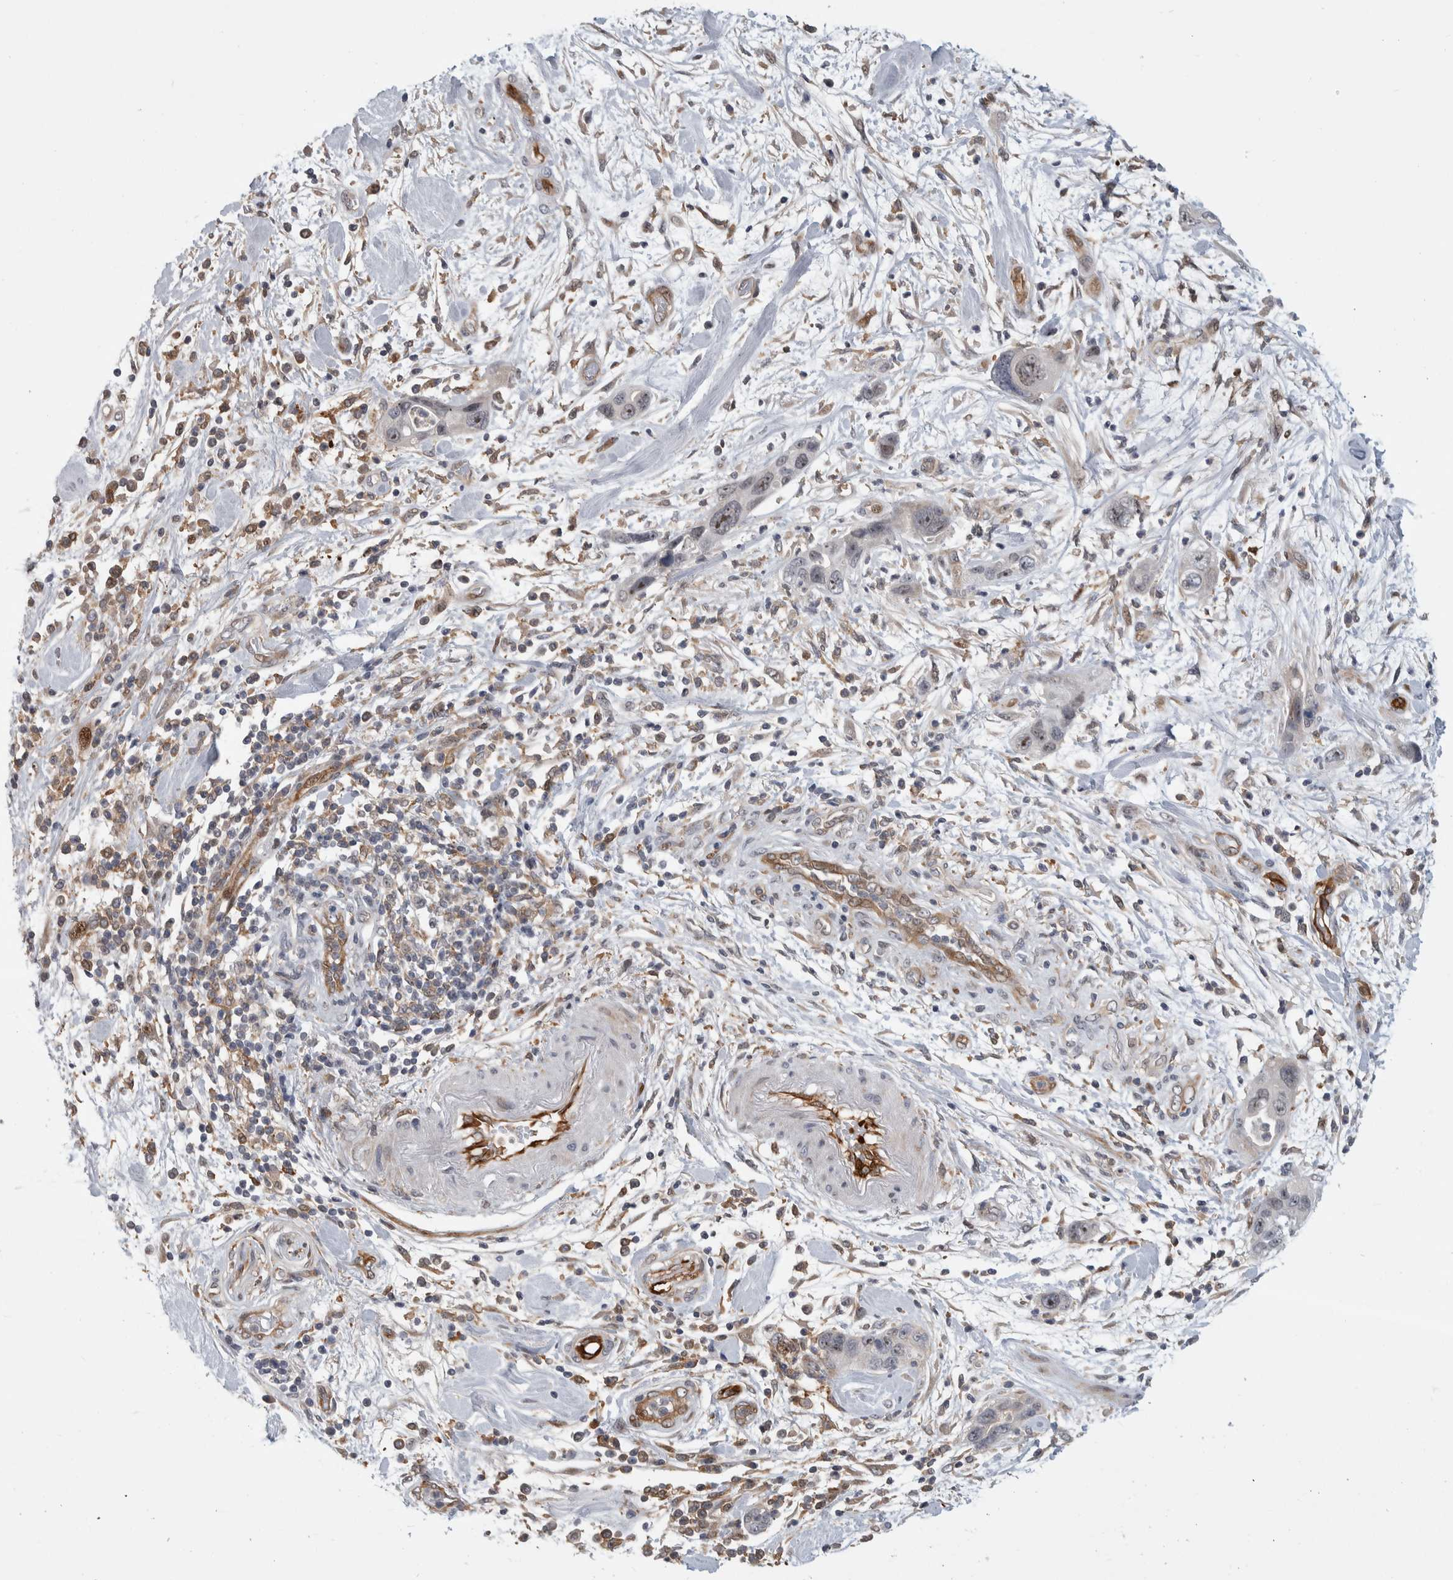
{"staining": {"intensity": "weak", "quantity": "25%-75%", "location": "nuclear"}, "tissue": "pancreatic cancer", "cell_type": "Tumor cells", "image_type": "cancer", "snomed": [{"axis": "morphology", "description": "Adenocarcinoma, NOS"}, {"axis": "topography", "description": "Pancreas"}], "caption": "A brown stain highlights weak nuclear positivity of a protein in human adenocarcinoma (pancreatic) tumor cells.", "gene": "MSL1", "patient": {"sex": "female", "age": 70}}